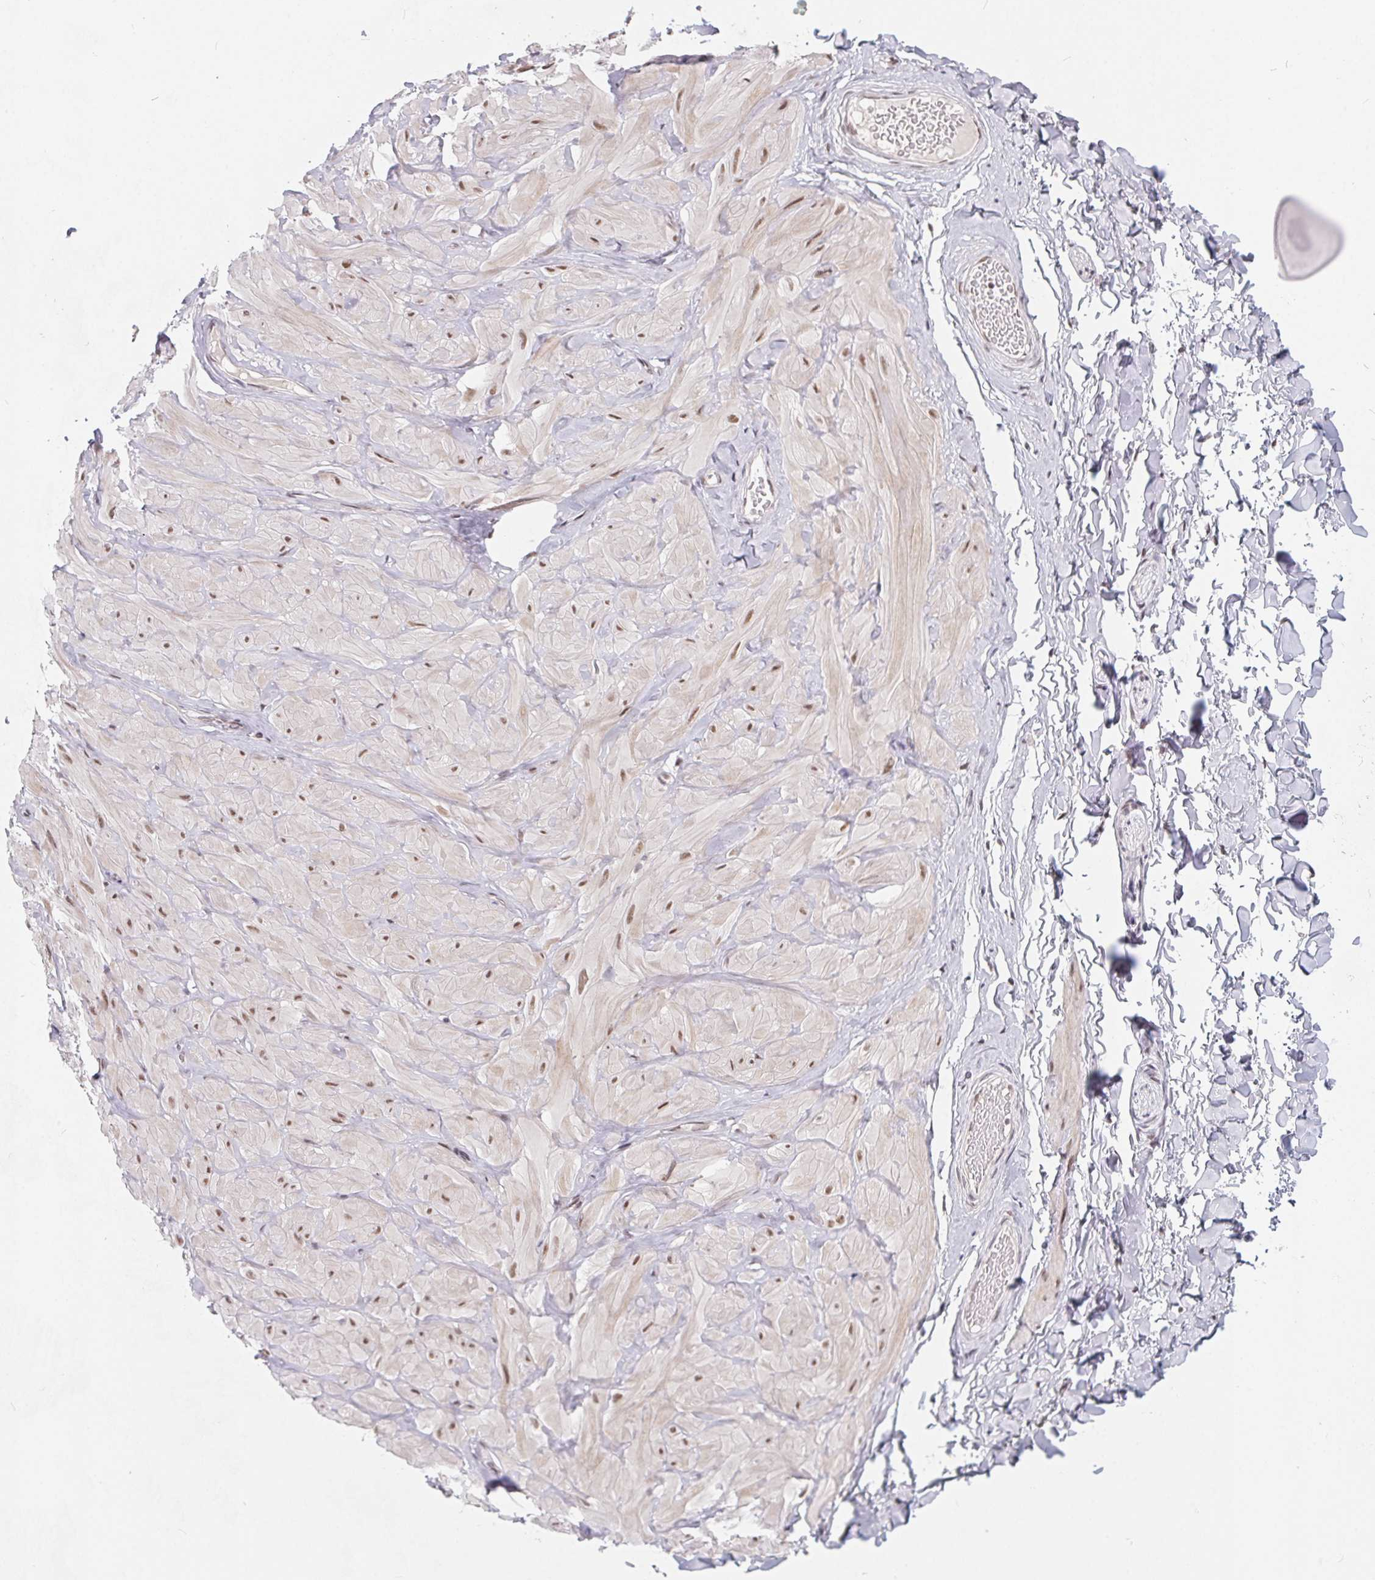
{"staining": {"intensity": "moderate", "quantity": "25%-75%", "location": "nuclear"}, "tissue": "soft tissue", "cell_type": "Fibroblasts", "image_type": "normal", "snomed": [{"axis": "morphology", "description": "Normal tissue, NOS"}, {"axis": "topography", "description": "Soft tissue"}, {"axis": "topography", "description": "Adipose tissue"}, {"axis": "topography", "description": "Vascular tissue"}, {"axis": "topography", "description": "Peripheral nerve tissue"}], "caption": "Soft tissue stained for a protein shows moderate nuclear positivity in fibroblasts.", "gene": "TCERG1", "patient": {"sex": "male", "age": 29}}